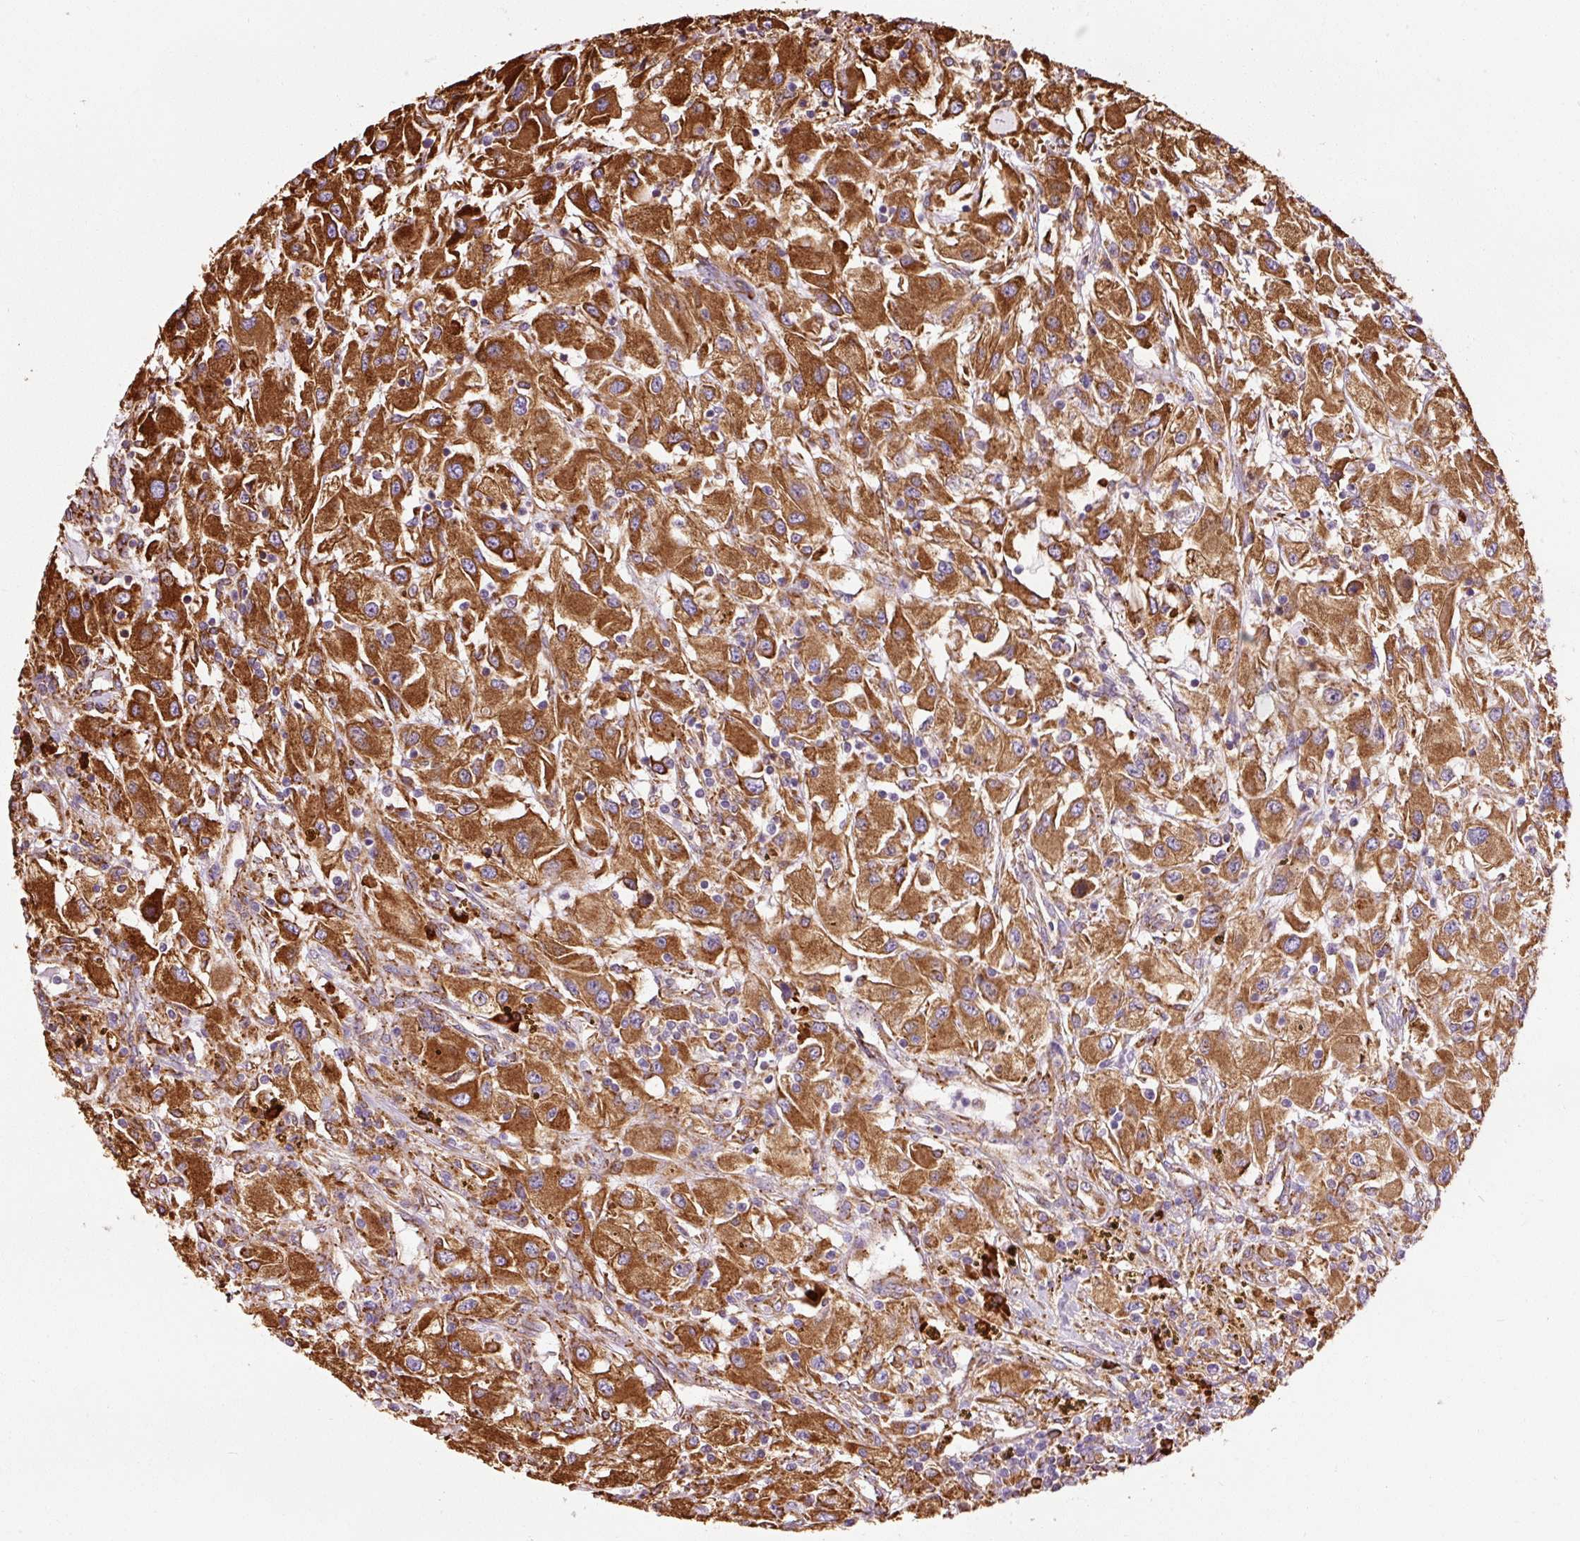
{"staining": {"intensity": "strong", "quantity": ">75%", "location": "cytoplasmic/membranous"}, "tissue": "renal cancer", "cell_type": "Tumor cells", "image_type": "cancer", "snomed": [{"axis": "morphology", "description": "Adenocarcinoma, NOS"}, {"axis": "topography", "description": "Kidney"}], "caption": "A high-resolution histopathology image shows IHC staining of renal cancer, which shows strong cytoplasmic/membranous positivity in approximately >75% of tumor cells. (Brightfield microscopy of DAB IHC at high magnification).", "gene": "KLC1", "patient": {"sex": "female", "age": 67}}